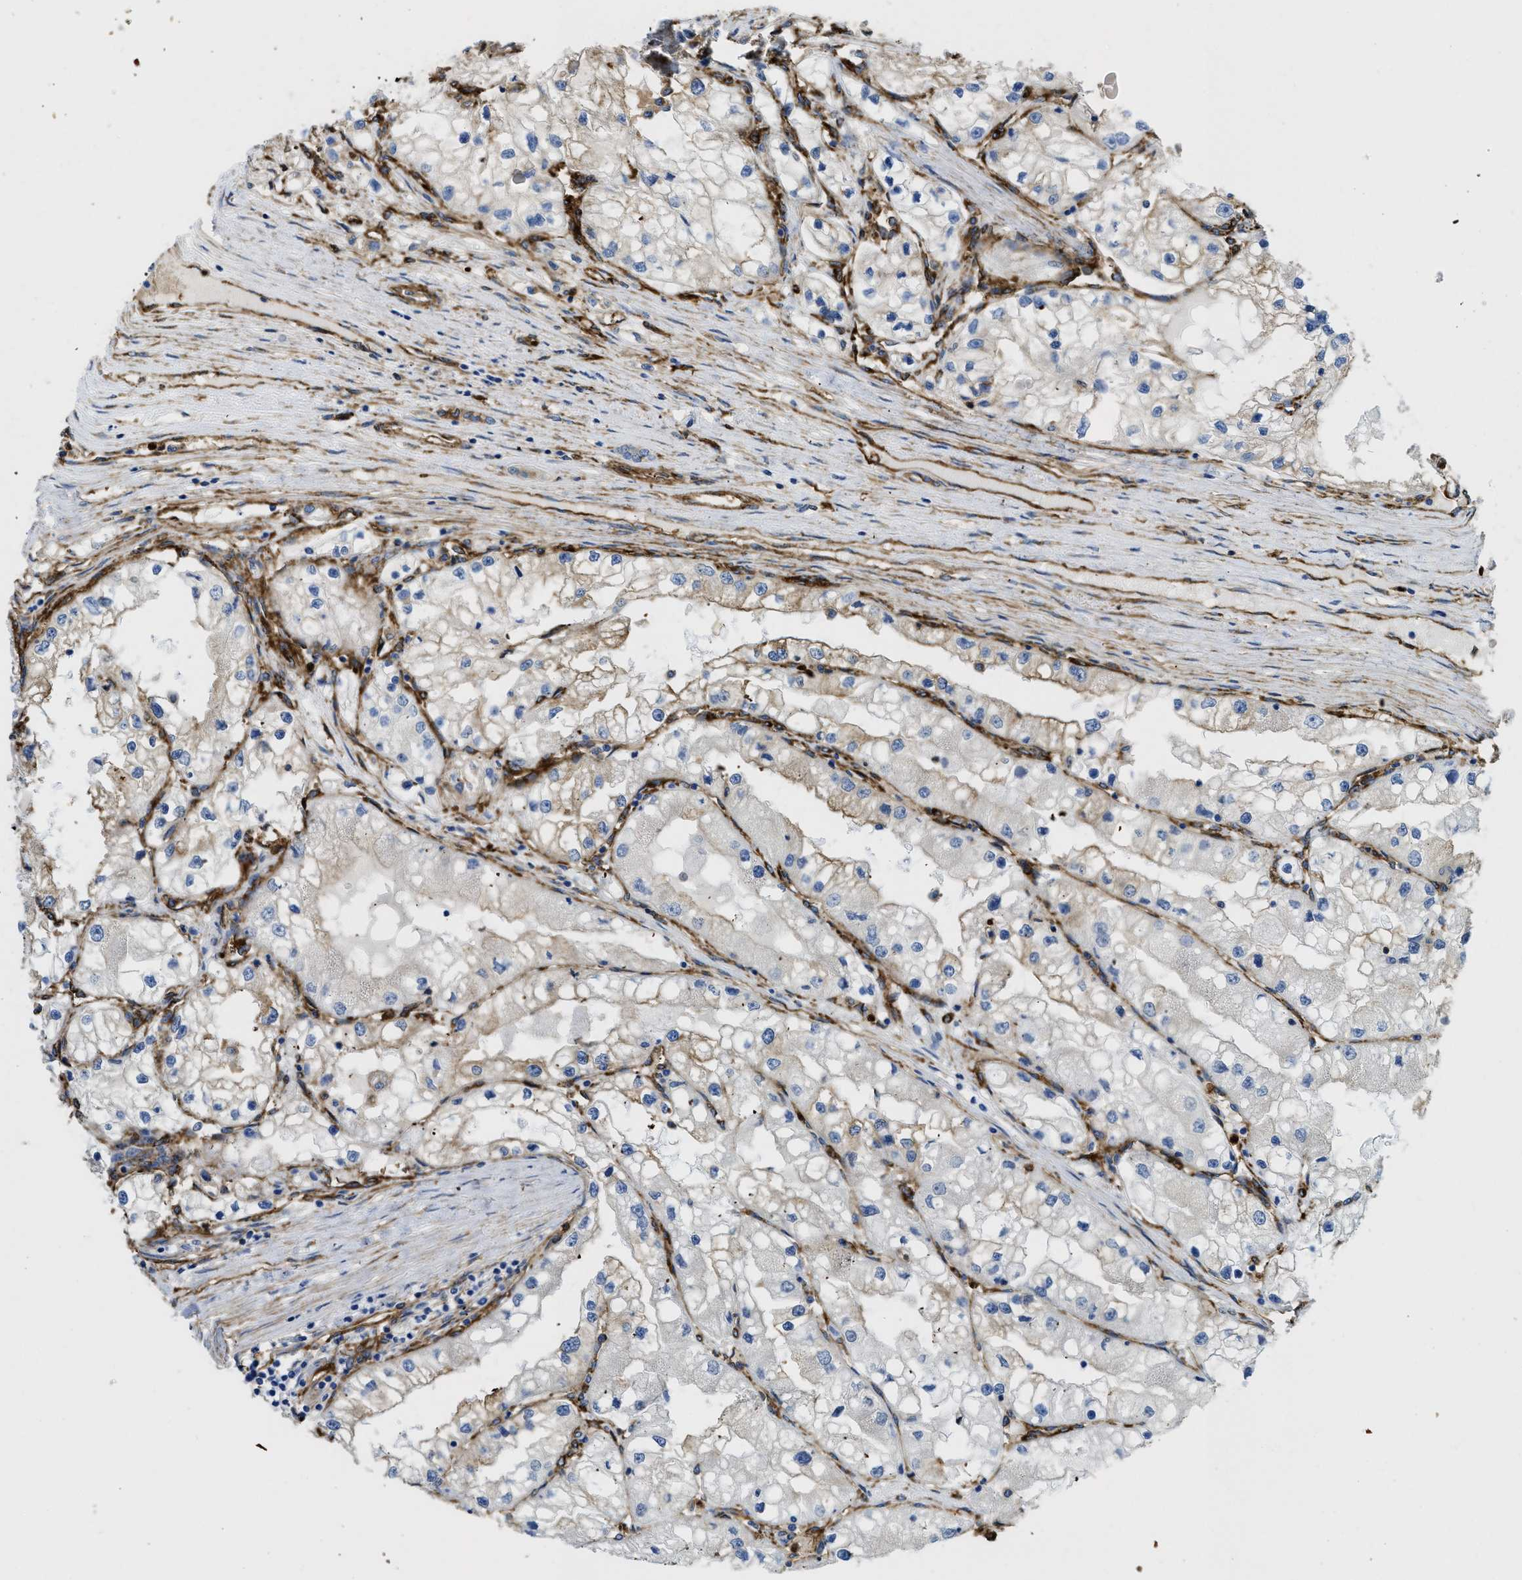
{"staining": {"intensity": "weak", "quantity": "<25%", "location": "cytoplasmic/membranous"}, "tissue": "renal cancer", "cell_type": "Tumor cells", "image_type": "cancer", "snomed": [{"axis": "morphology", "description": "Adenocarcinoma, NOS"}, {"axis": "topography", "description": "Kidney"}], "caption": "Immunohistochemistry histopathology image of renal adenocarcinoma stained for a protein (brown), which exhibits no staining in tumor cells. (Brightfield microscopy of DAB (3,3'-diaminobenzidine) immunohistochemistry (IHC) at high magnification).", "gene": "HIP1", "patient": {"sex": "male", "age": 68}}